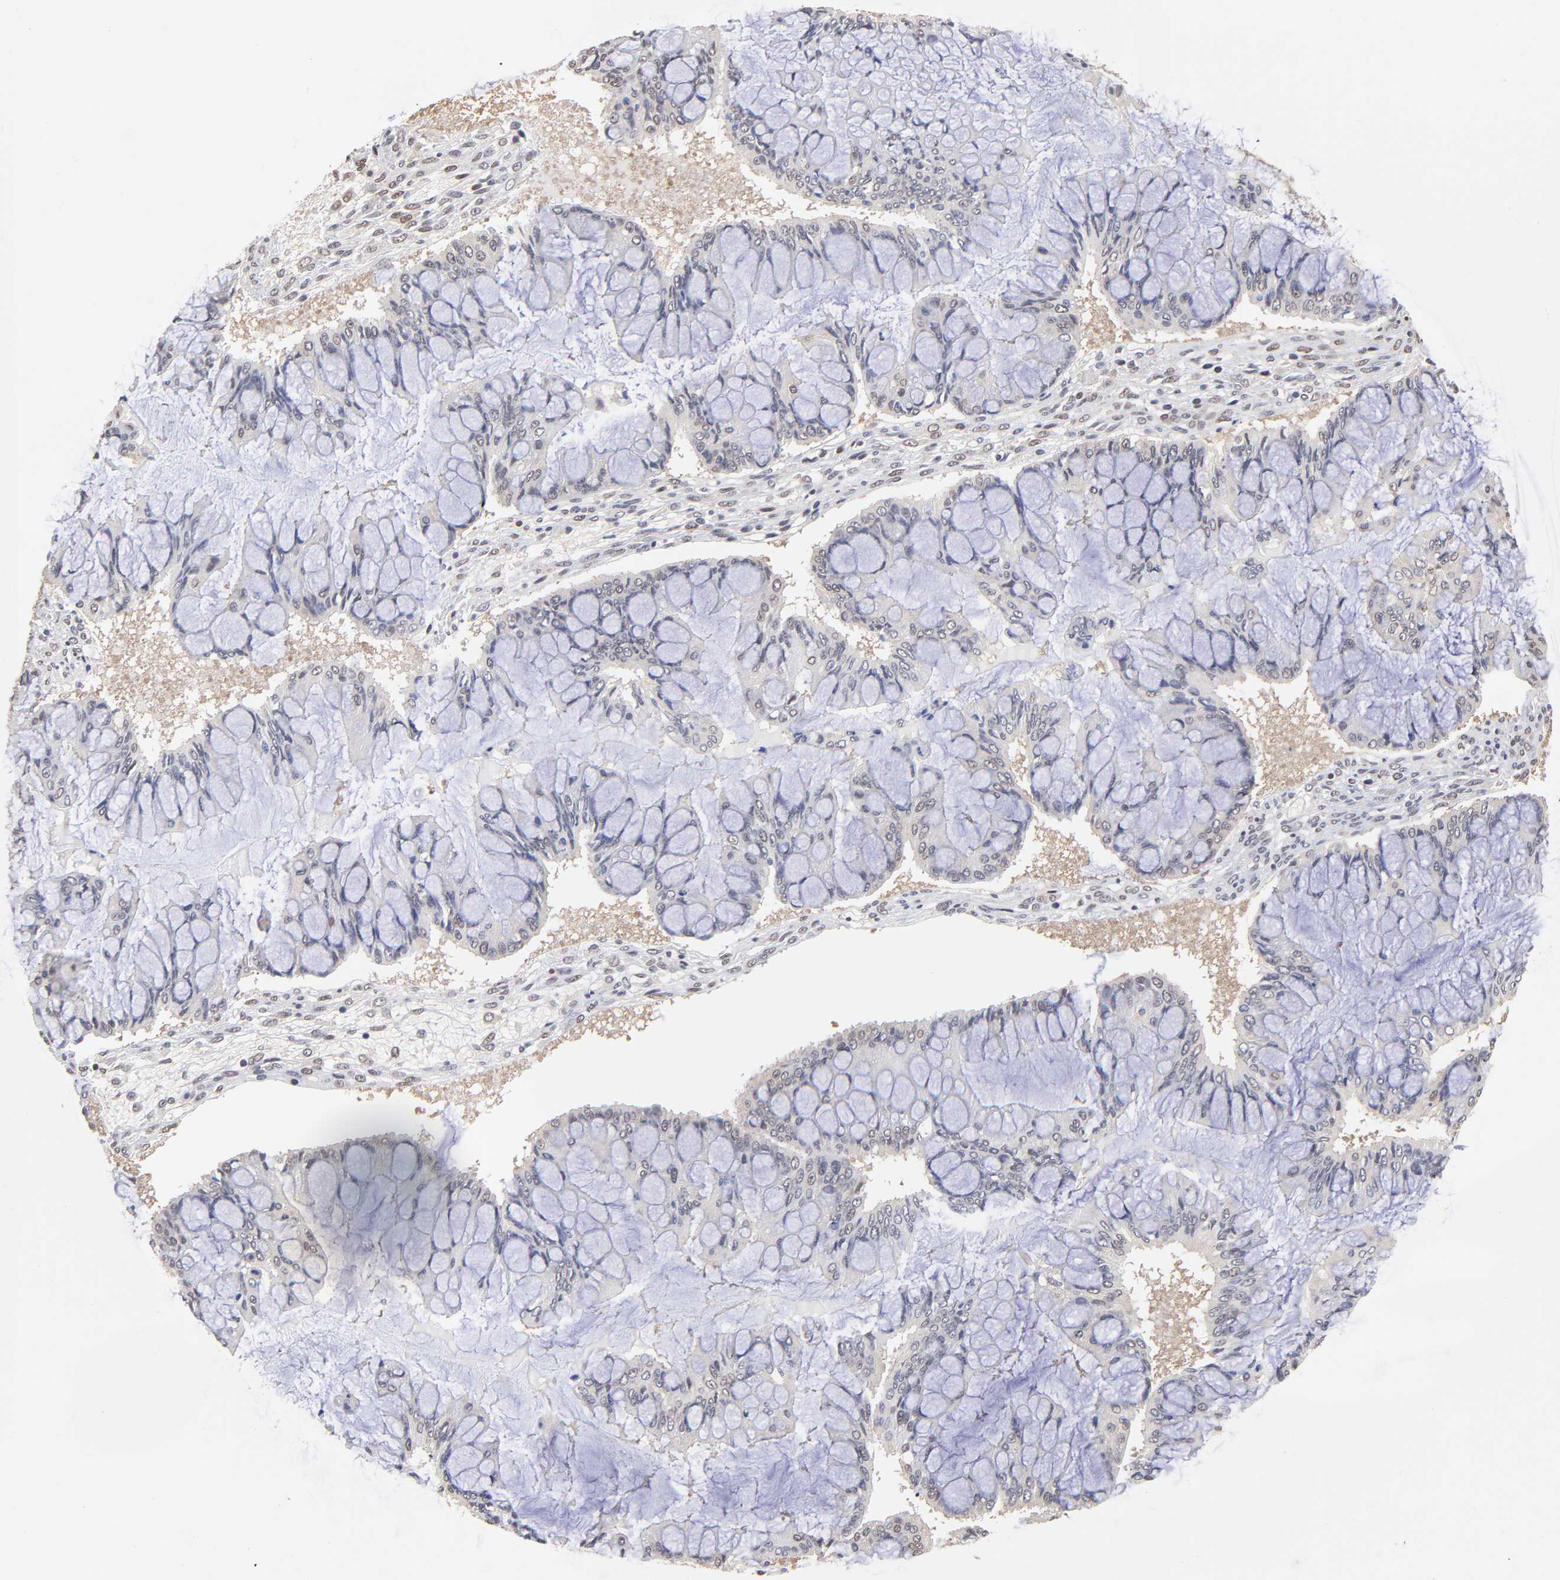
{"staining": {"intensity": "negative", "quantity": "none", "location": "none"}, "tissue": "ovarian cancer", "cell_type": "Tumor cells", "image_type": "cancer", "snomed": [{"axis": "morphology", "description": "Cystadenocarcinoma, mucinous, NOS"}, {"axis": "topography", "description": "Ovary"}], "caption": "Human ovarian cancer stained for a protein using immunohistochemistry reveals no staining in tumor cells.", "gene": "PSMC4", "patient": {"sex": "female", "age": 73}}